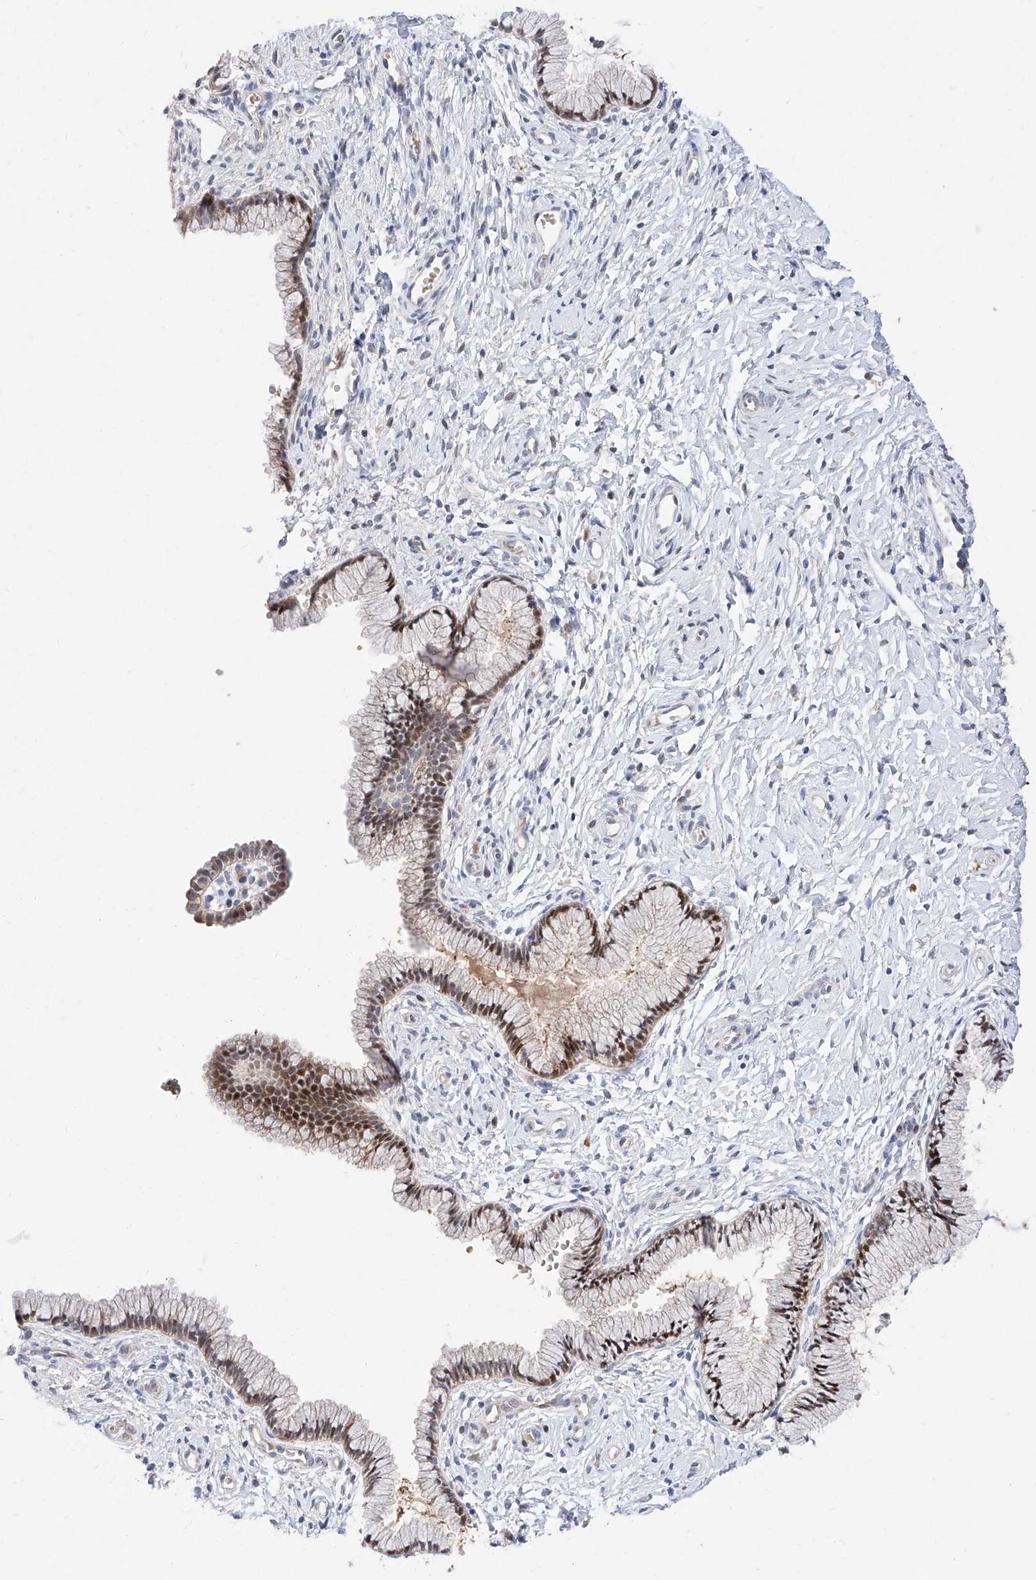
{"staining": {"intensity": "moderate", "quantity": "25%-75%", "location": "nuclear"}, "tissue": "cervix", "cell_type": "Glandular cells", "image_type": "normal", "snomed": [{"axis": "morphology", "description": "Normal tissue, NOS"}, {"axis": "topography", "description": "Cervix"}], "caption": "Cervix stained with DAB (3,3'-diaminobenzidine) immunohistochemistry (IHC) reveals medium levels of moderate nuclear positivity in about 25%-75% of glandular cells.", "gene": "FUCA2", "patient": {"sex": "female", "age": 33}}